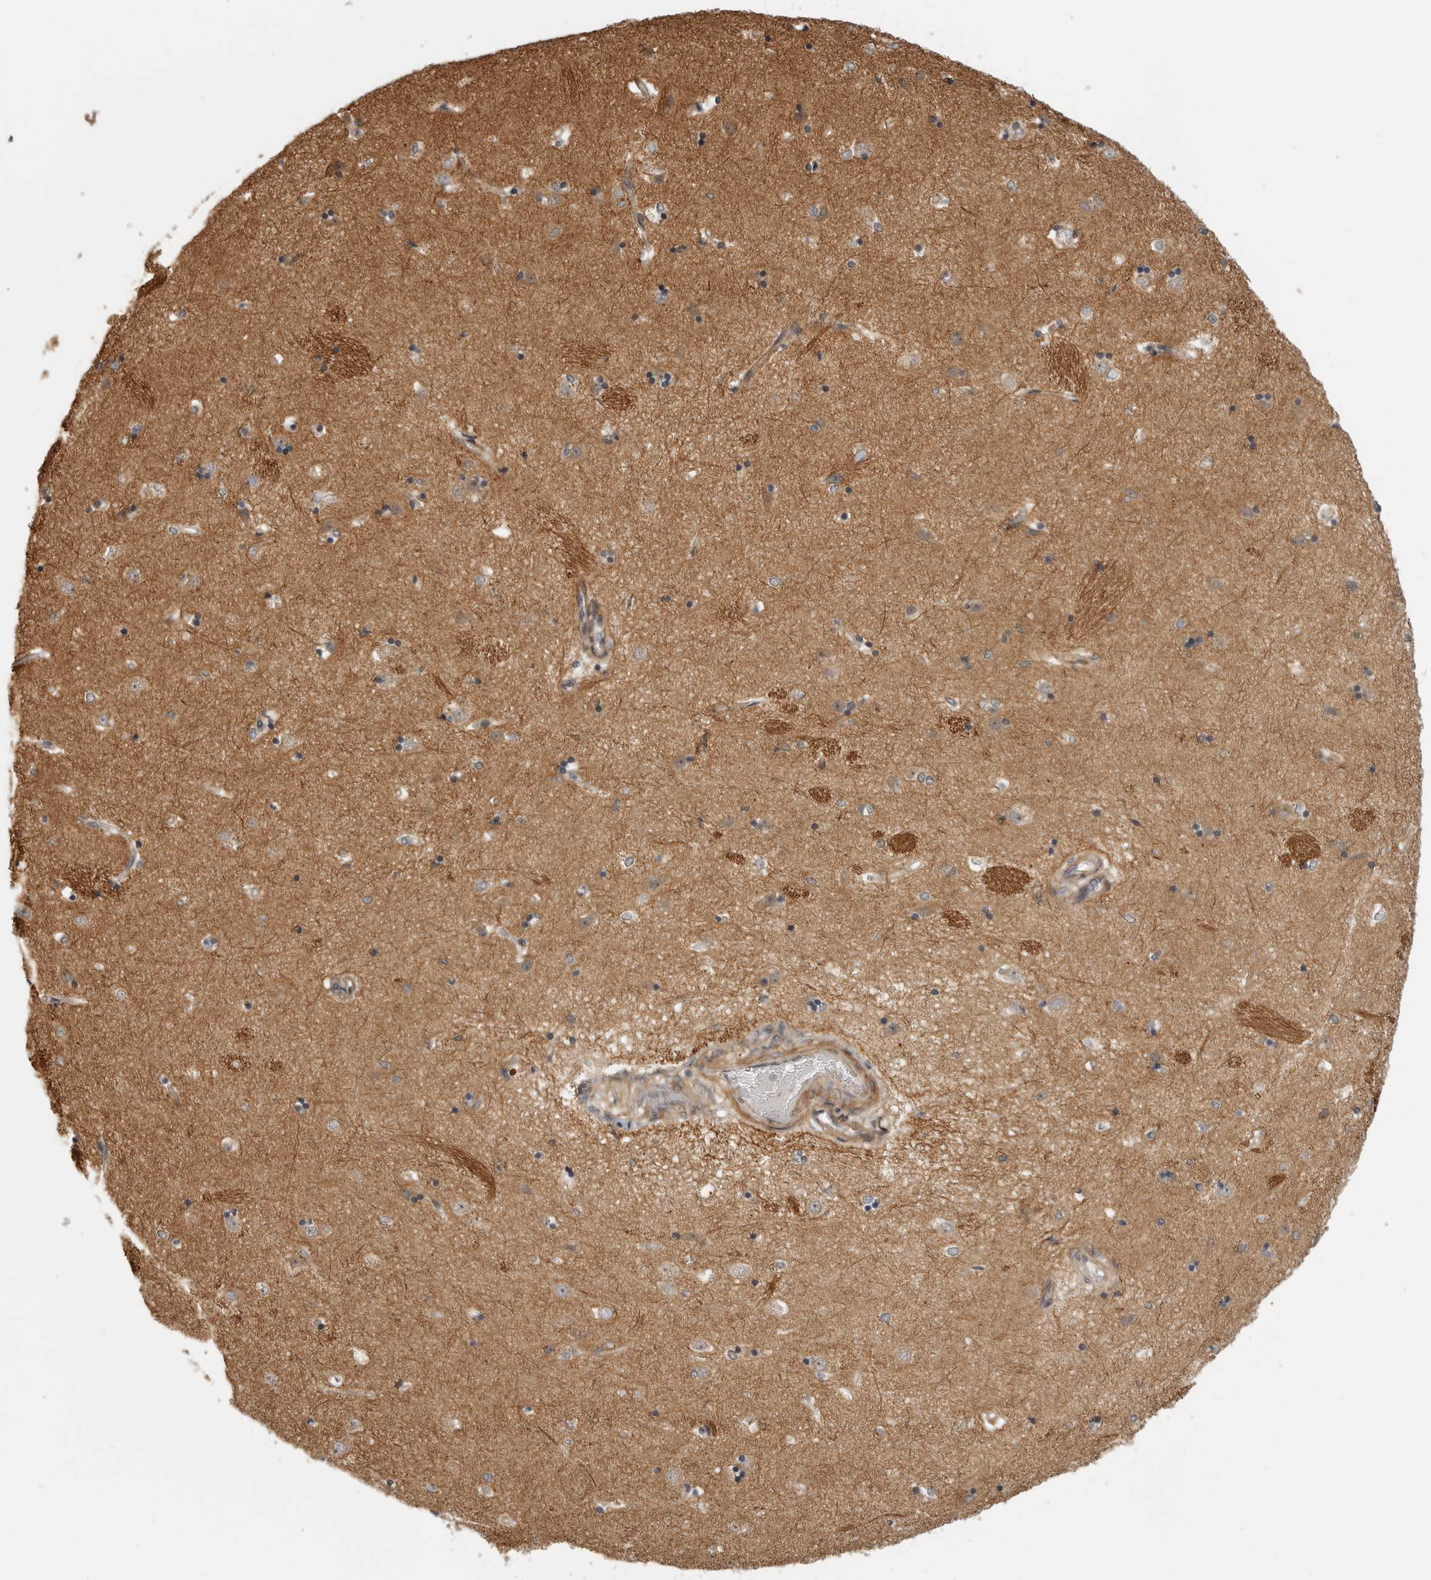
{"staining": {"intensity": "weak", "quantity": "25%-75%", "location": "cytoplasmic/membranous"}, "tissue": "caudate", "cell_type": "Glial cells", "image_type": "normal", "snomed": [{"axis": "morphology", "description": "Normal tissue, NOS"}, {"axis": "topography", "description": "Lateral ventricle wall"}], "caption": "Protein staining by immunohistochemistry exhibits weak cytoplasmic/membranous staining in approximately 25%-75% of glial cells in unremarkable caudate.", "gene": "CUEDC1", "patient": {"sex": "male", "age": 45}}